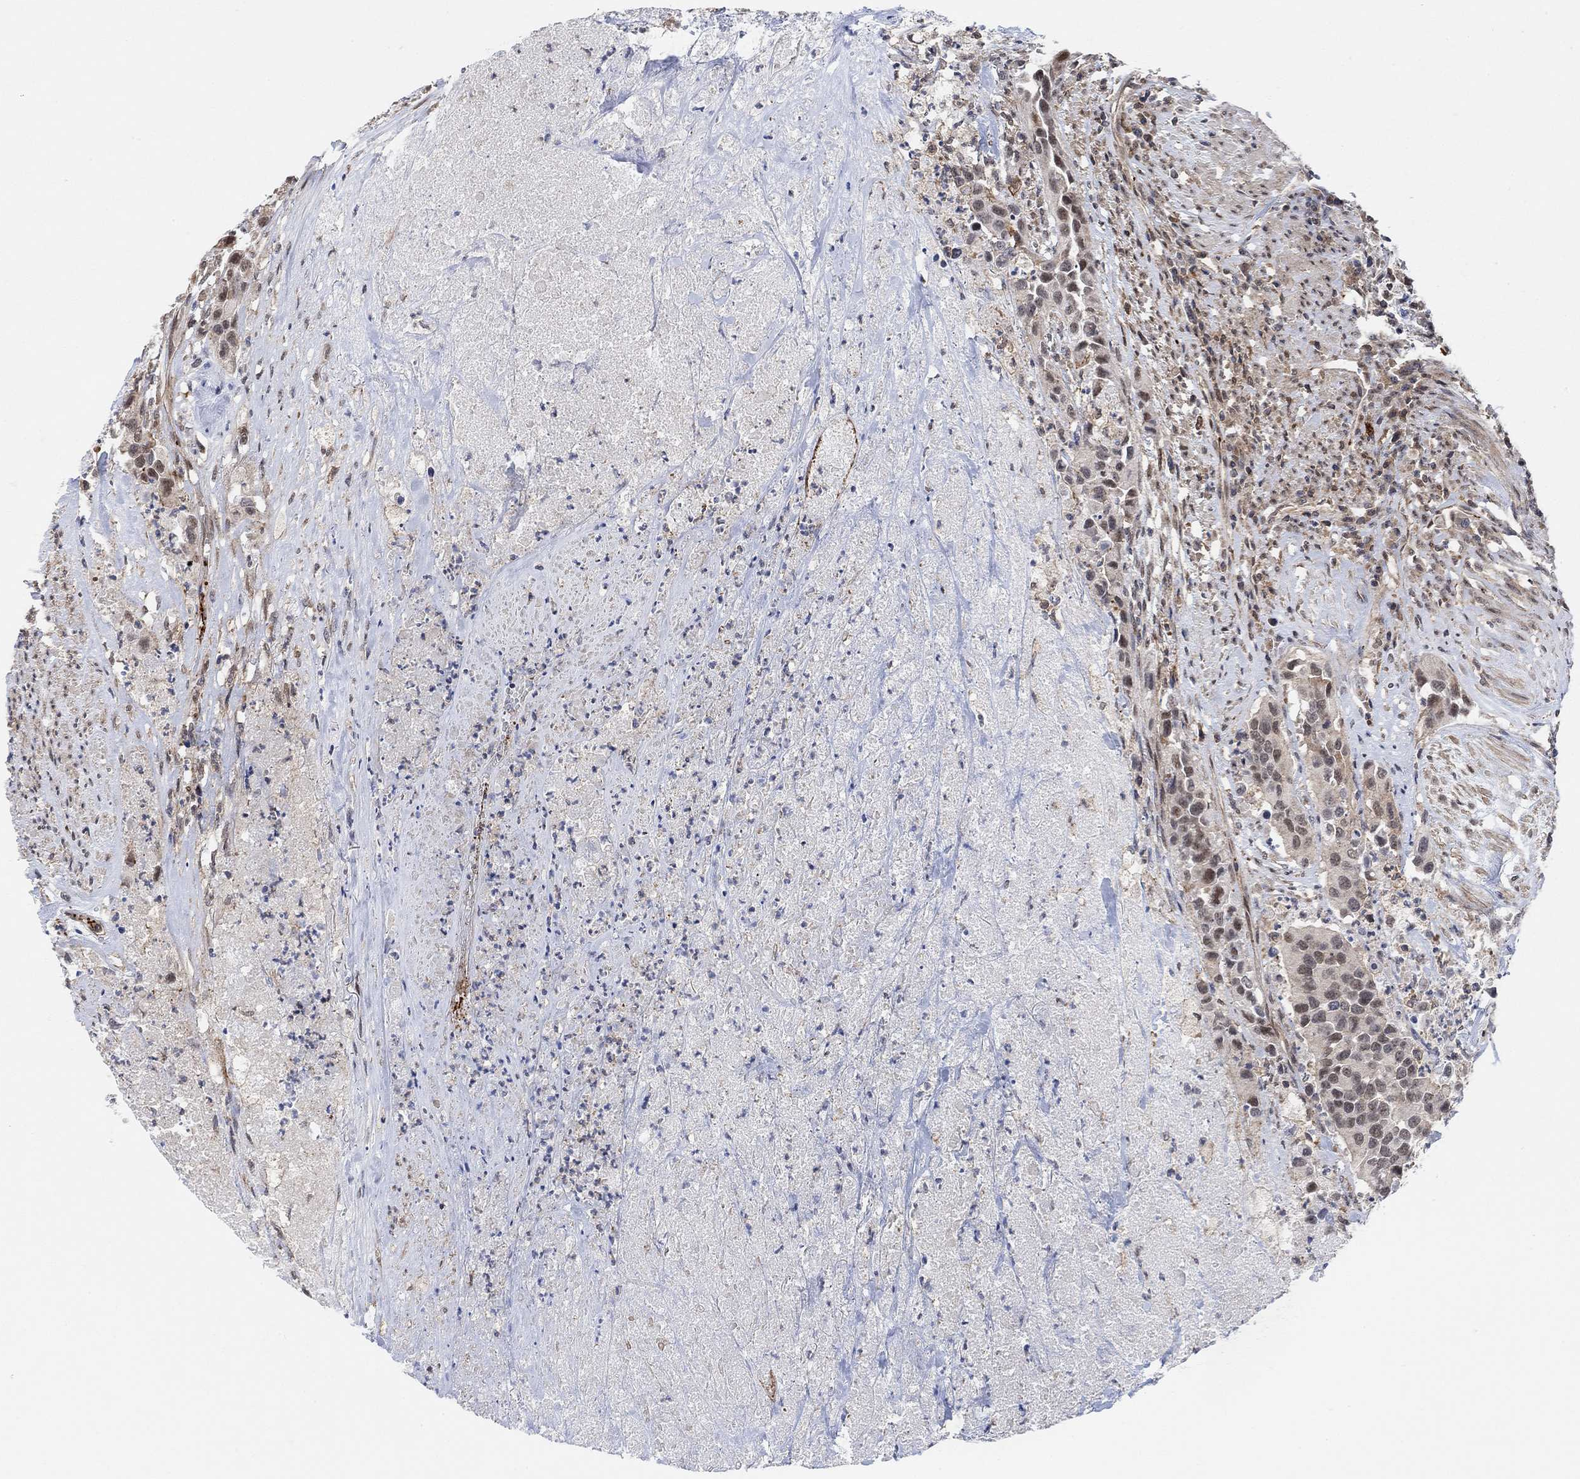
{"staining": {"intensity": "moderate", "quantity": "25%-75%", "location": "cytoplasmic/membranous,nuclear"}, "tissue": "urothelial cancer", "cell_type": "Tumor cells", "image_type": "cancer", "snomed": [{"axis": "morphology", "description": "Urothelial carcinoma, High grade"}, {"axis": "topography", "description": "Urinary bladder"}], "caption": "Tumor cells reveal moderate cytoplasmic/membranous and nuclear positivity in about 25%-75% of cells in urothelial carcinoma (high-grade). Nuclei are stained in blue.", "gene": "PWWP2B", "patient": {"sex": "female", "age": 73}}